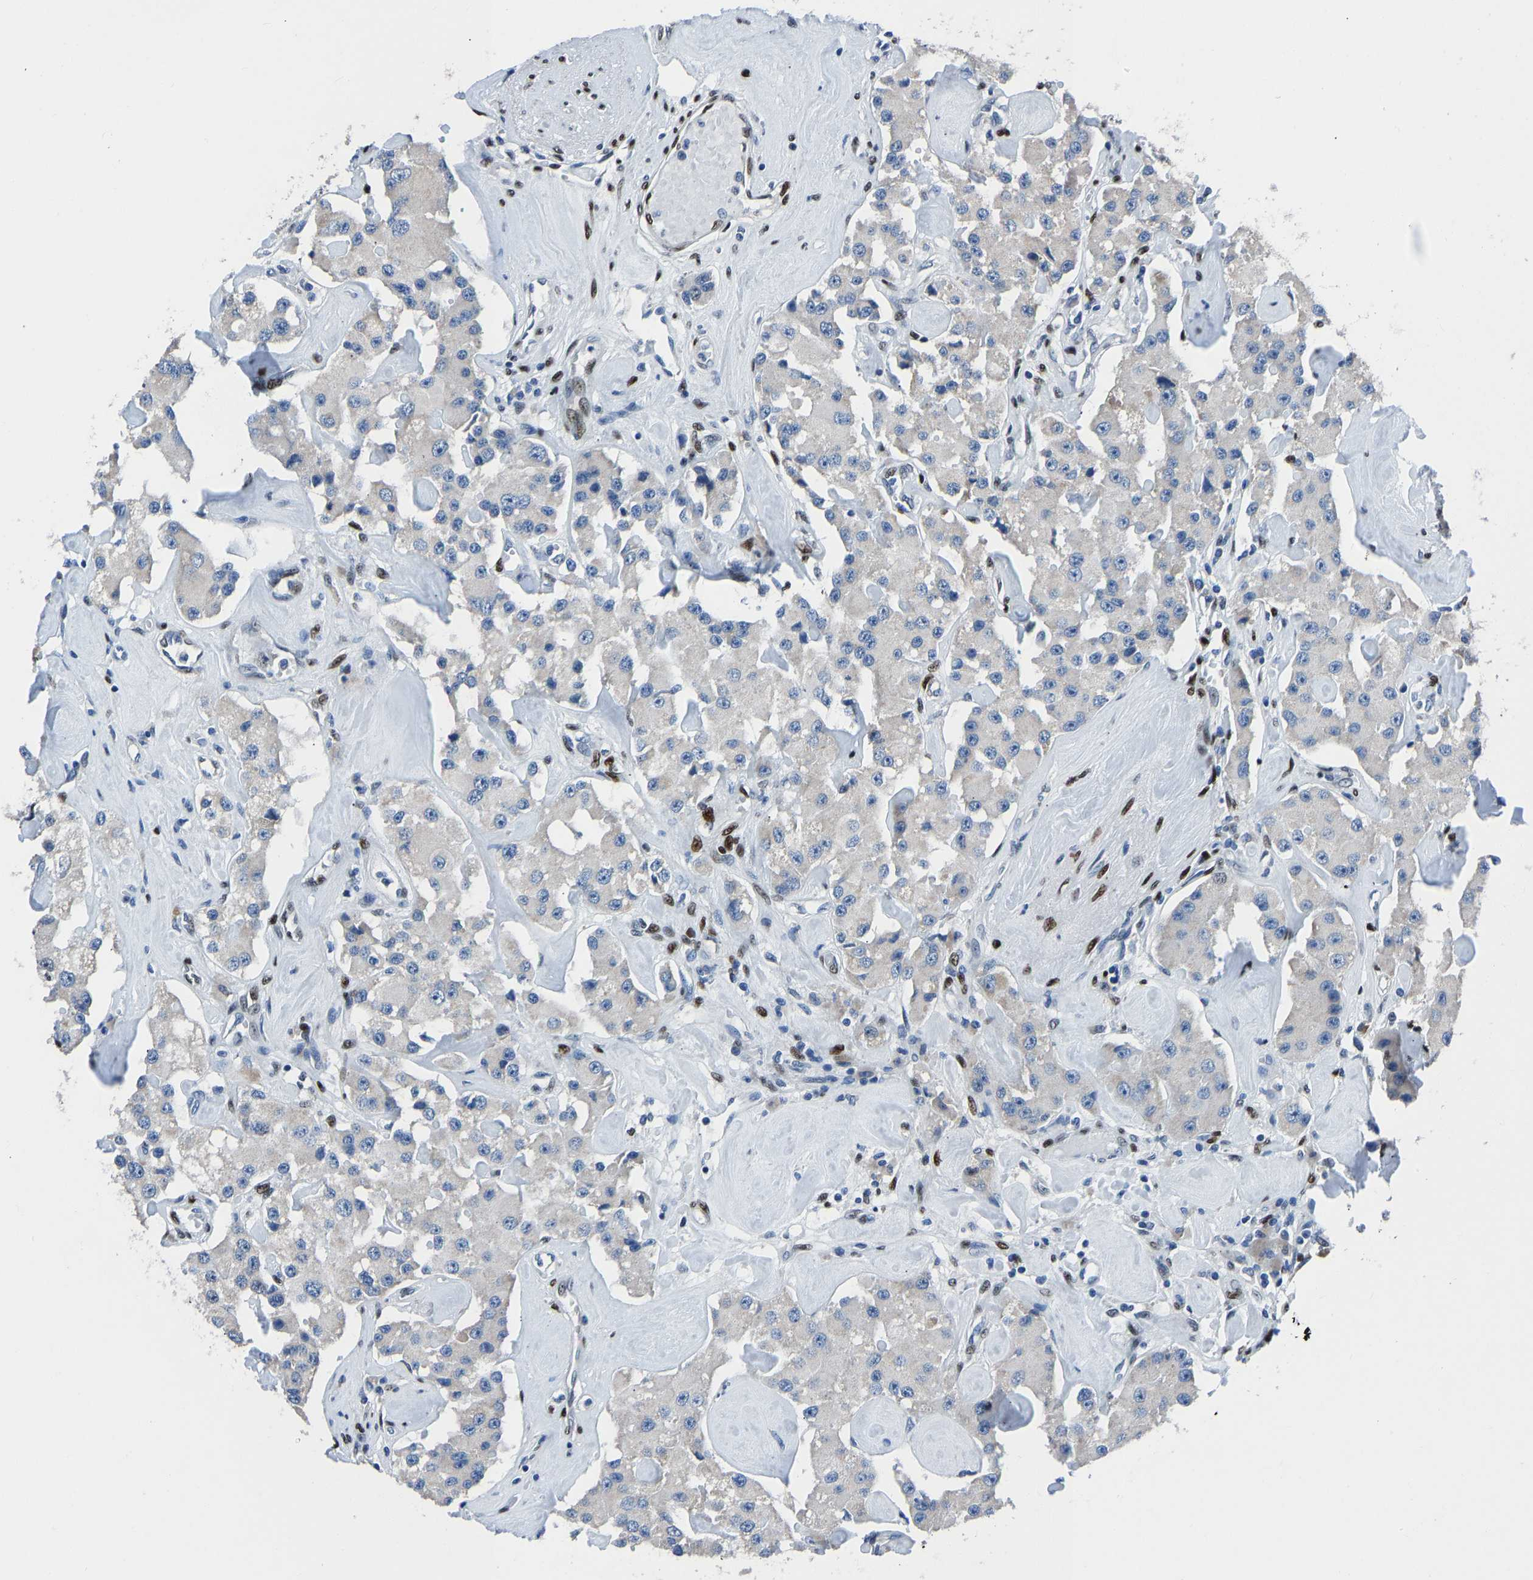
{"staining": {"intensity": "negative", "quantity": "none", "location": "none"}, "tissue": "carcinoid", "cell_type": "Tumor cells", "image_type": "cancer", "snomed": [{"axis": "morphology", "description": "Carcinoid, malignant, NOS"}, {"axis": "topography", "description": "Pancreas"}], "caption": "Carcinoid was stained to show a protein in brown. There is no significant staining in tumor cells.", "gene": "EGR1", "patient": {"sex": "male", "age": 41}}